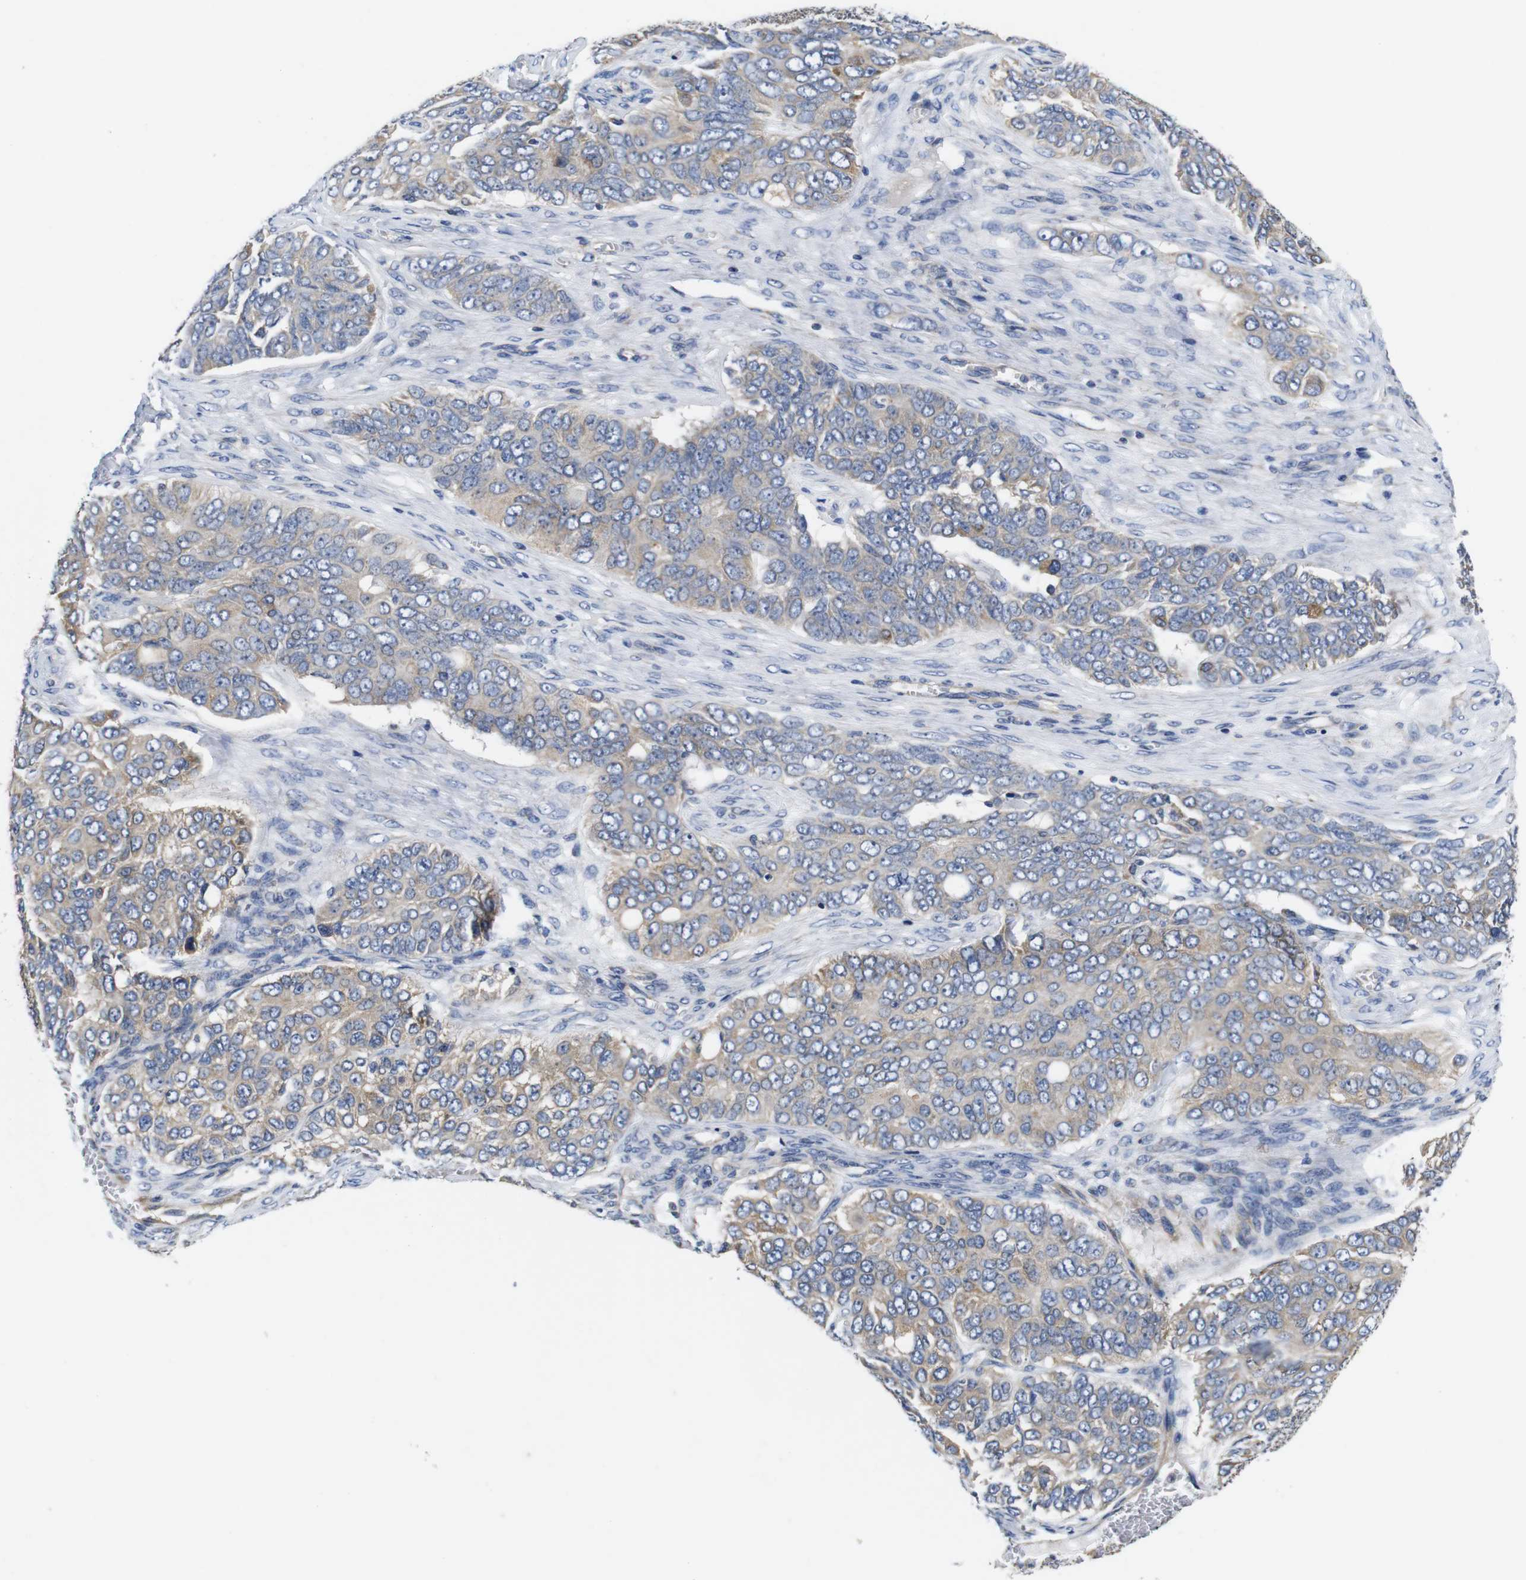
{"staining": {"intensity": "moderate", "quantity": ">75%", "location": "cytoplasmic/membranous"}, "tissue": "ovarian cancer", "cell_type": "Tumor cells", "image_type": "cancer", "snomed": [{"axis": "morphology", "description": "Carcinoma, endometroid"}, {"axis": "topography", "description": "Ovary"}], "caption": "A brown stain labels moderate cytoplasmic/membranous positivity of a protein in human ovarian cancer tumor cells.", "gene": "MARCHF7", "patient": {"sex": "female", "age": 51}}